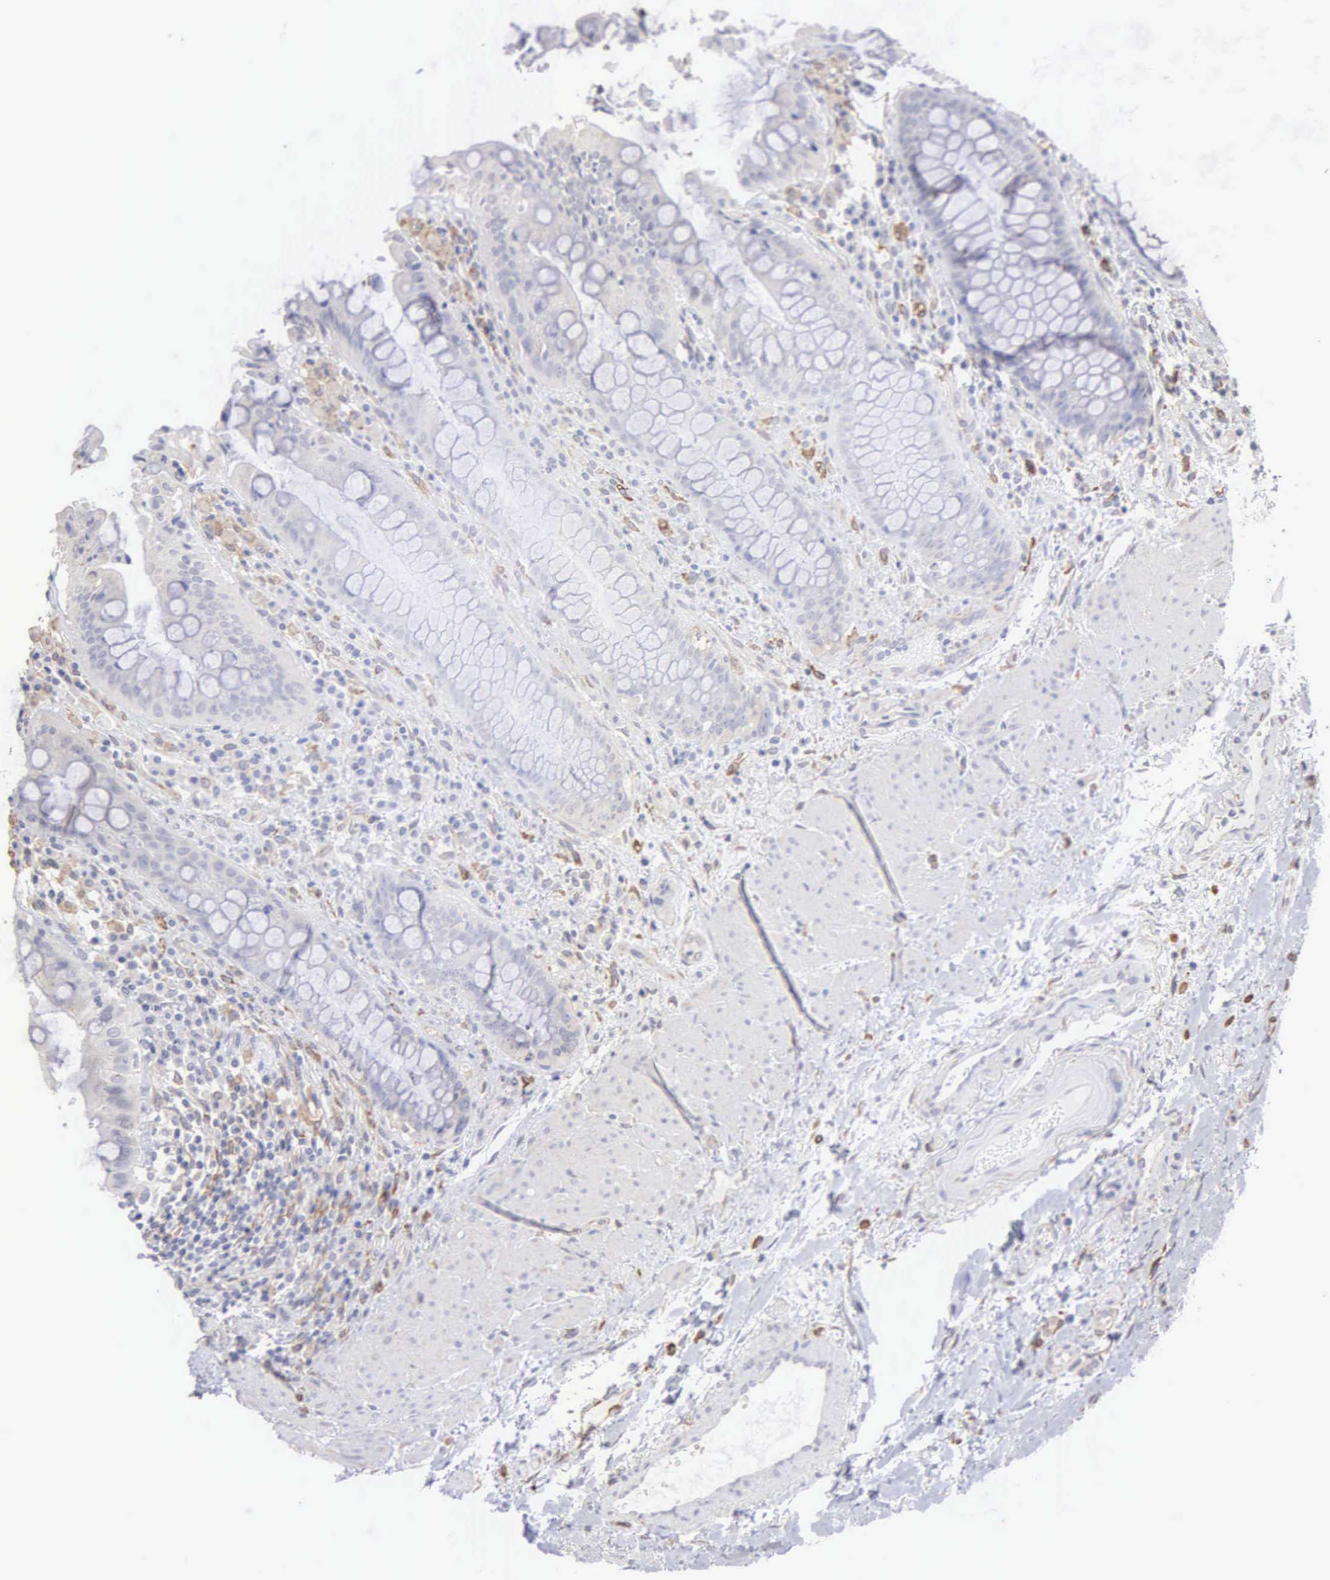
{"staining": {"intensity": "negative", "quantity": "none", "location": "none"}, "tissue": "rectum", "cell_type": "Glandular cells", "image_type": "normal", "snomed": [{"axis": "morphology", "description": "Normal tissue, NOS"}, {"axis": "topography", "description": "Rectum"}], "caption": "The micrograph reveals no significant positivity in glandular cells of rectum.", "gene": "LIN52", "patient": {"sex": "female", "age": 75}}